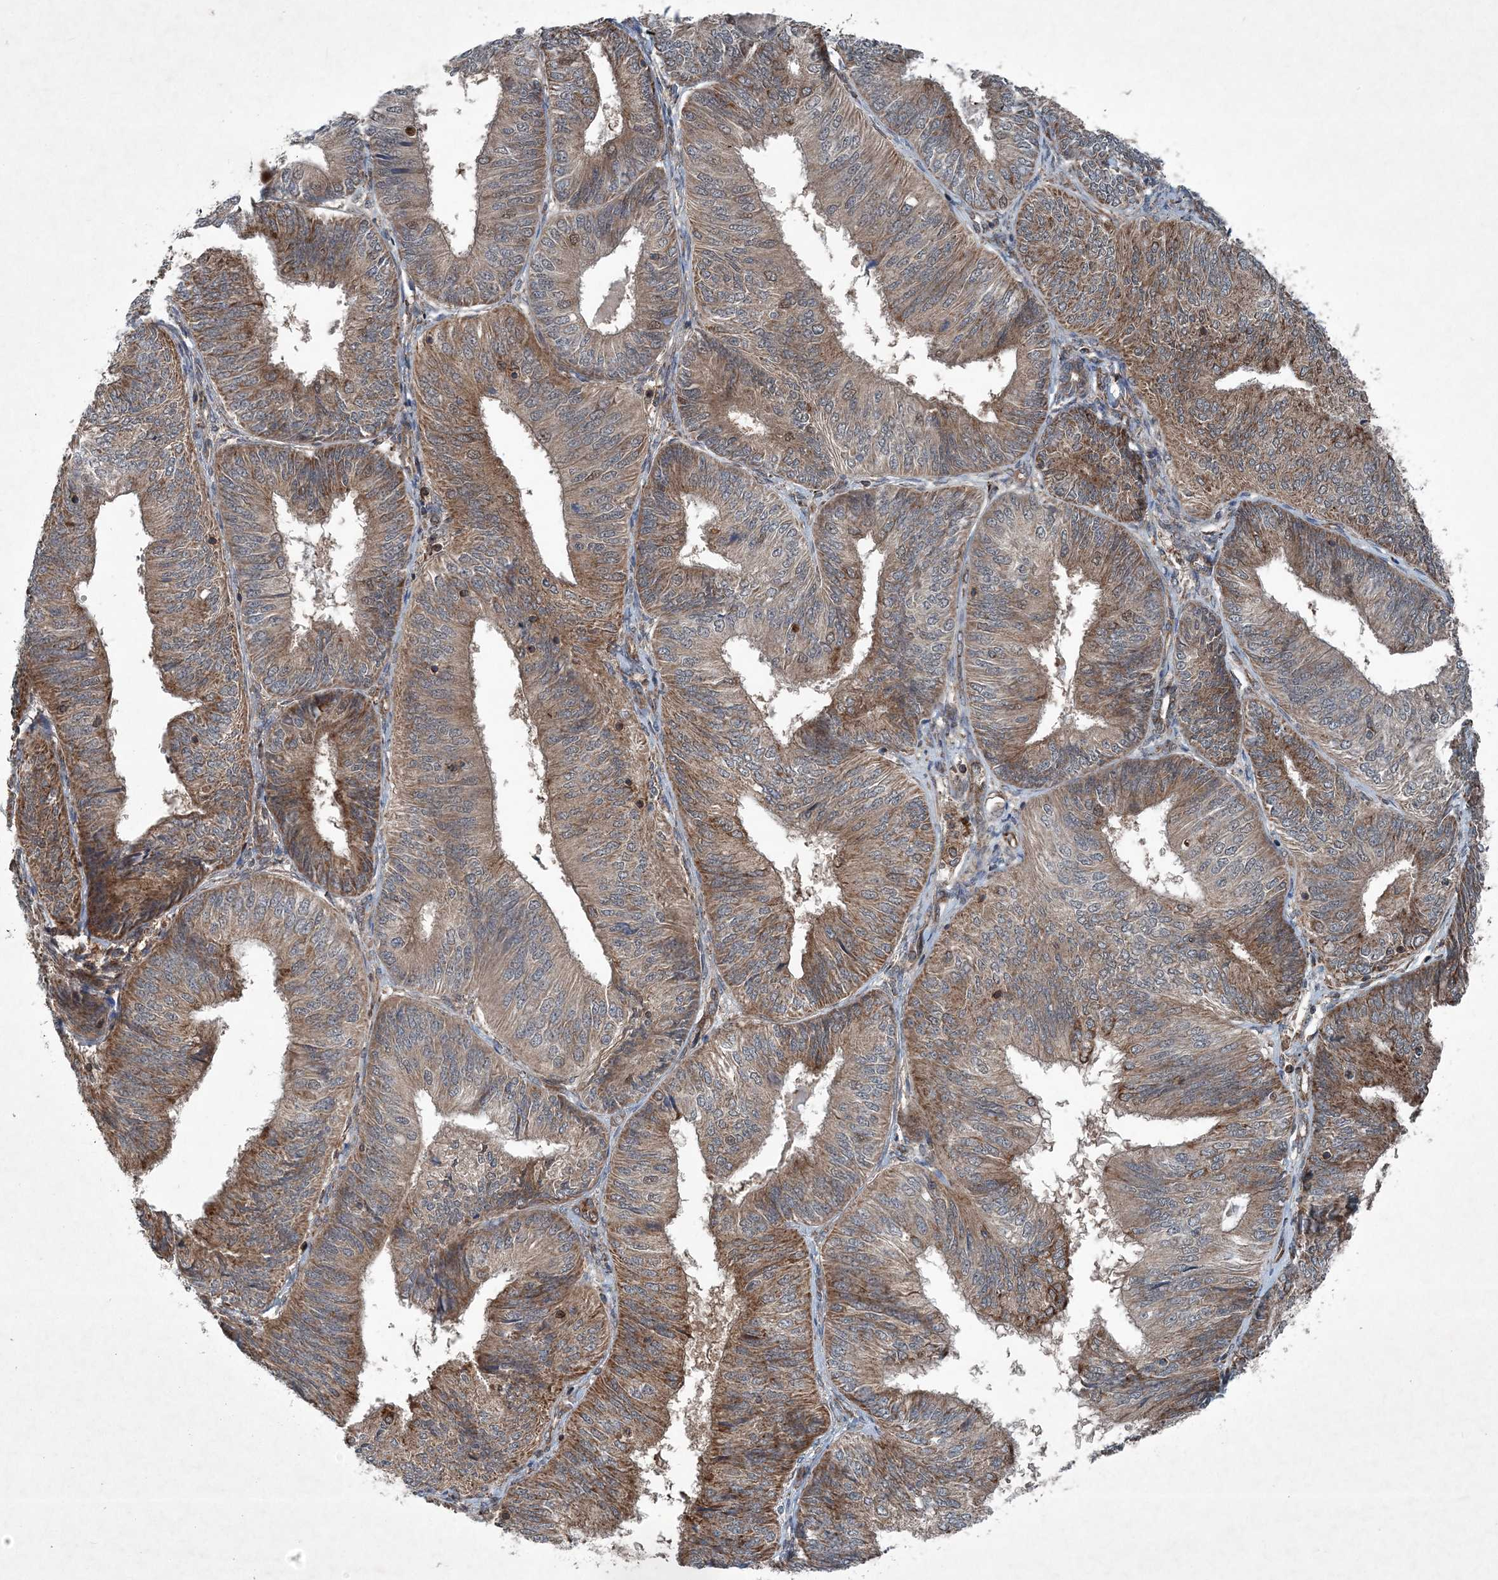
{"staining": {"intensity": "moderate", "quantity": ">75%", "location": "cytoplasmic/membranous"}, "tissue": "endometrial cancer", "cell_type": "Tumor cells", "image_type": "cancer", "snomed": [{"axis": "morphology", "description": "Adenocarcinoma, NOS"}, {"axis": "topography", "description": "Endometrium"}], "caption": "Protein positivity by immunohistochemistry (IHC) exhibits moderate cytoplasmic/membranous positivity in approximately >75% of tumor cells in endometrial adenocarcinoma.", "gene": "NDUFA2", "patient": {"sex": "female", "age": 58}}